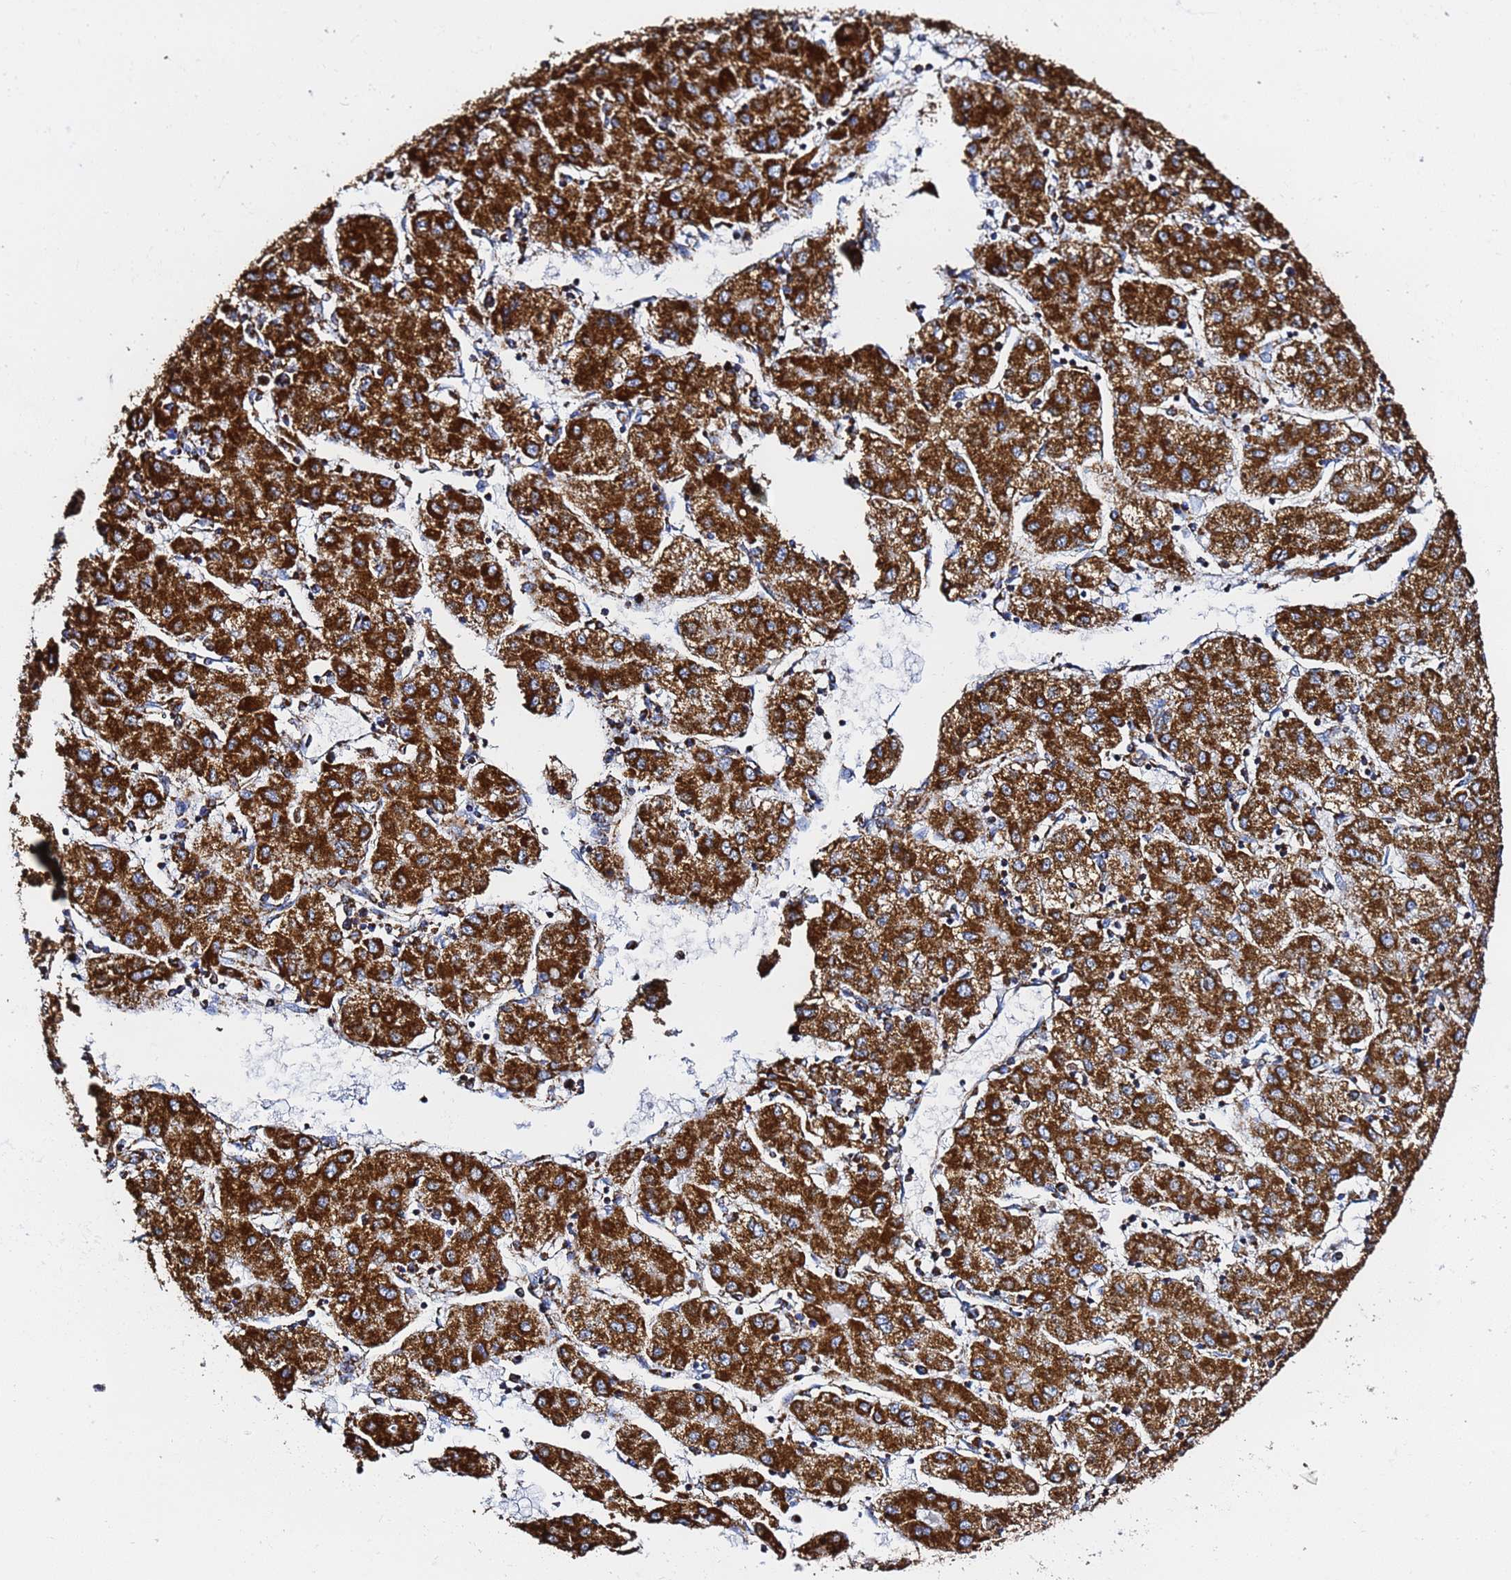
{"staining": {"intensity": "strong", "quantity": ">75%", "location": "cytoplasmic/membranous"}, "tissue": "liver cancer", "cell_type": "Tumor cells", "image_type": "cancer", "snomed": [{"axis": "morphology", "description": "Carcinoma, Hepatocellular, NOS"}, {"axis": "topography", "description": "Liver"}], "caption": "IHC of human liver cancer displays high levels of strong cytoplasmic/membranous staining in about >75% of tumor cells. (Brightfield microscopy of DAB IHC at high magnification).", "gene": "PHB2", "patient": {"sex": "male", "age": 72}}